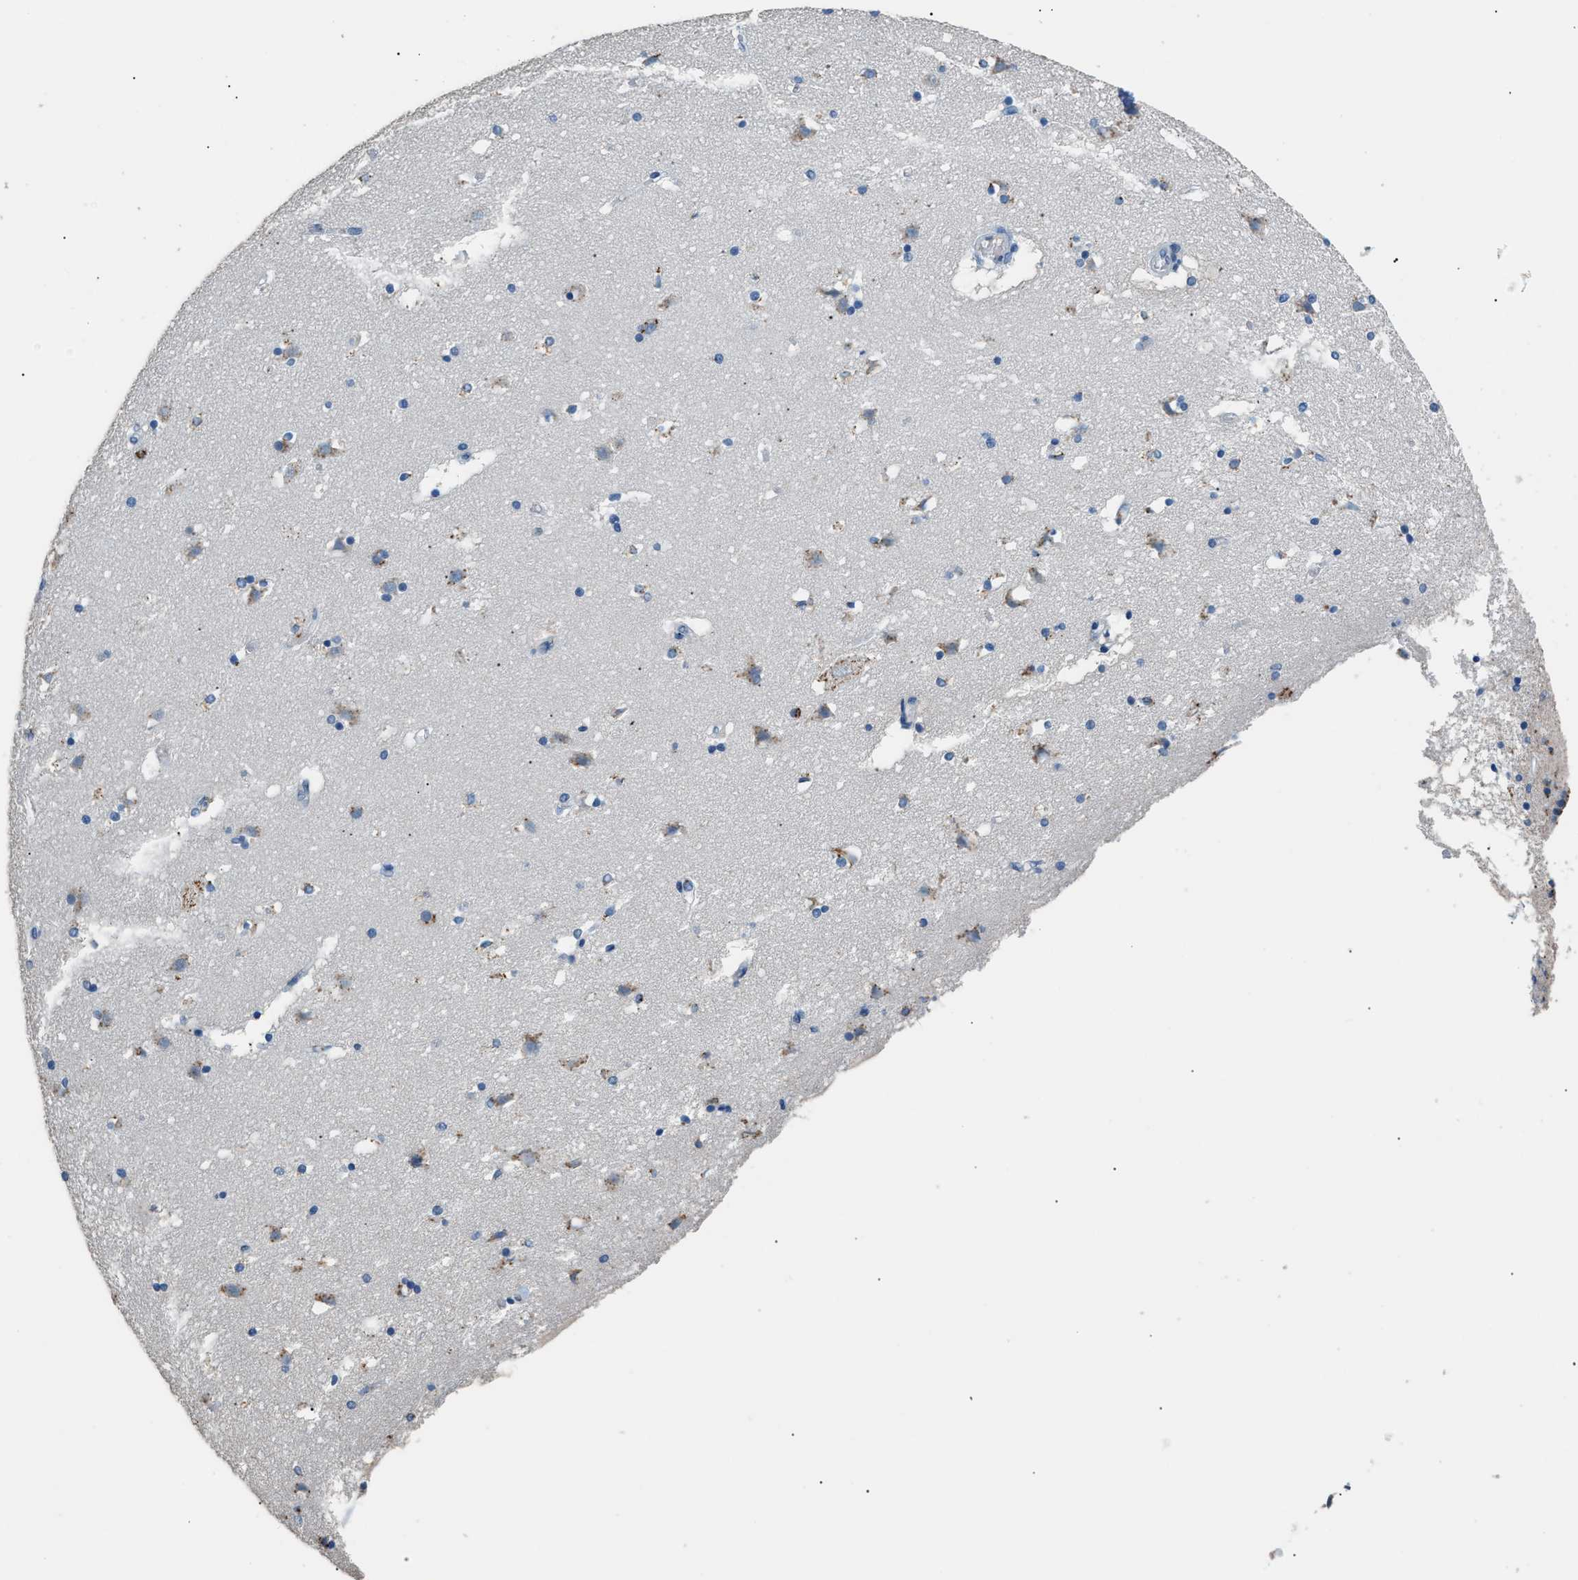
{"staining": {"intensity": "moderate", "quantity": "25%-75%", "location": "cytoplasmic/membranous"}, "tissue": "caudate", "cell_type": "Glial cells", "image_type": "normal", "snomed": [{"axis": "morphology", "description": "Normal tissue, NOS"}, {"axis": "topography", "description": "Lateral ventricle wall"}], "caption": "Protein expression by IHC demonstrates moderate cytoplasmic/membranous positivity in approximately 25%-75% of glial cells in normal caudate.", "gene": "GOLM1", "patient": {"sex": "male", "age": 45}}